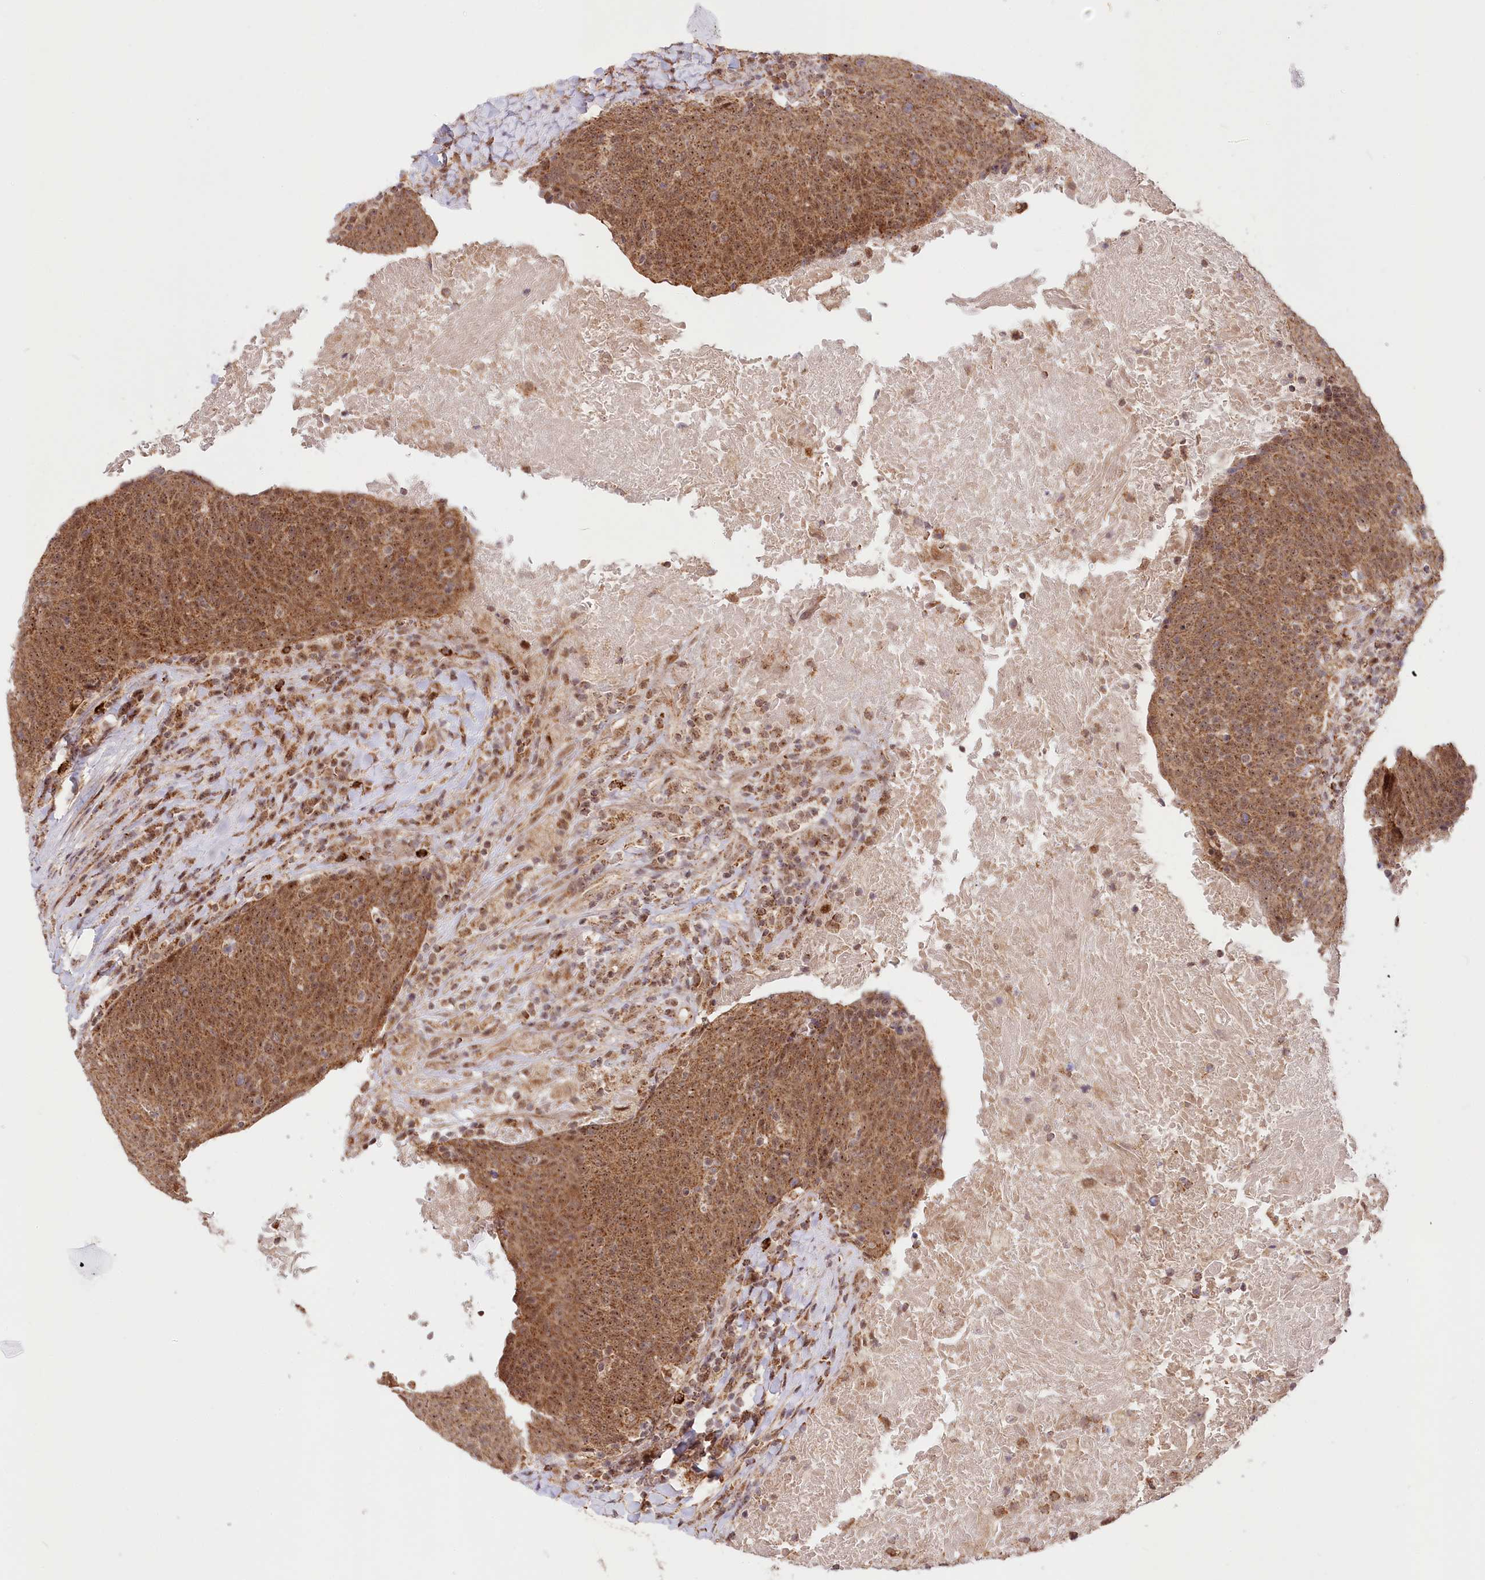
{"staining": {"intensity": "moderate", "quantity": ">75%", "location": "cytoplasmic/membranous,nuclear"}, "tissue": "head and neck cancer", "cell_type": "Tumor cells", "image_type": "cancer", "snomed": [{"axis": "morphology", "description": "Squamous cell carcinoma, NOS"}, {"axis": "morphology", "description": "Squamous cell carcinoma, metastatic, NOS"}, {"axis": "topography", "description": "Lymph node"}, {"axis": "topography", "description": "Head-Neck"}], "caption": "Brown immunohistochemical staining in human metastatic squamous cell carcinoma (head and neck) reveals moderate cytoplasmic/membranous and nuclear staining in approximately >75% of tumor cells.", "gene": "RTN4IP1", "patient": {"sex": "male", "age": 62}}